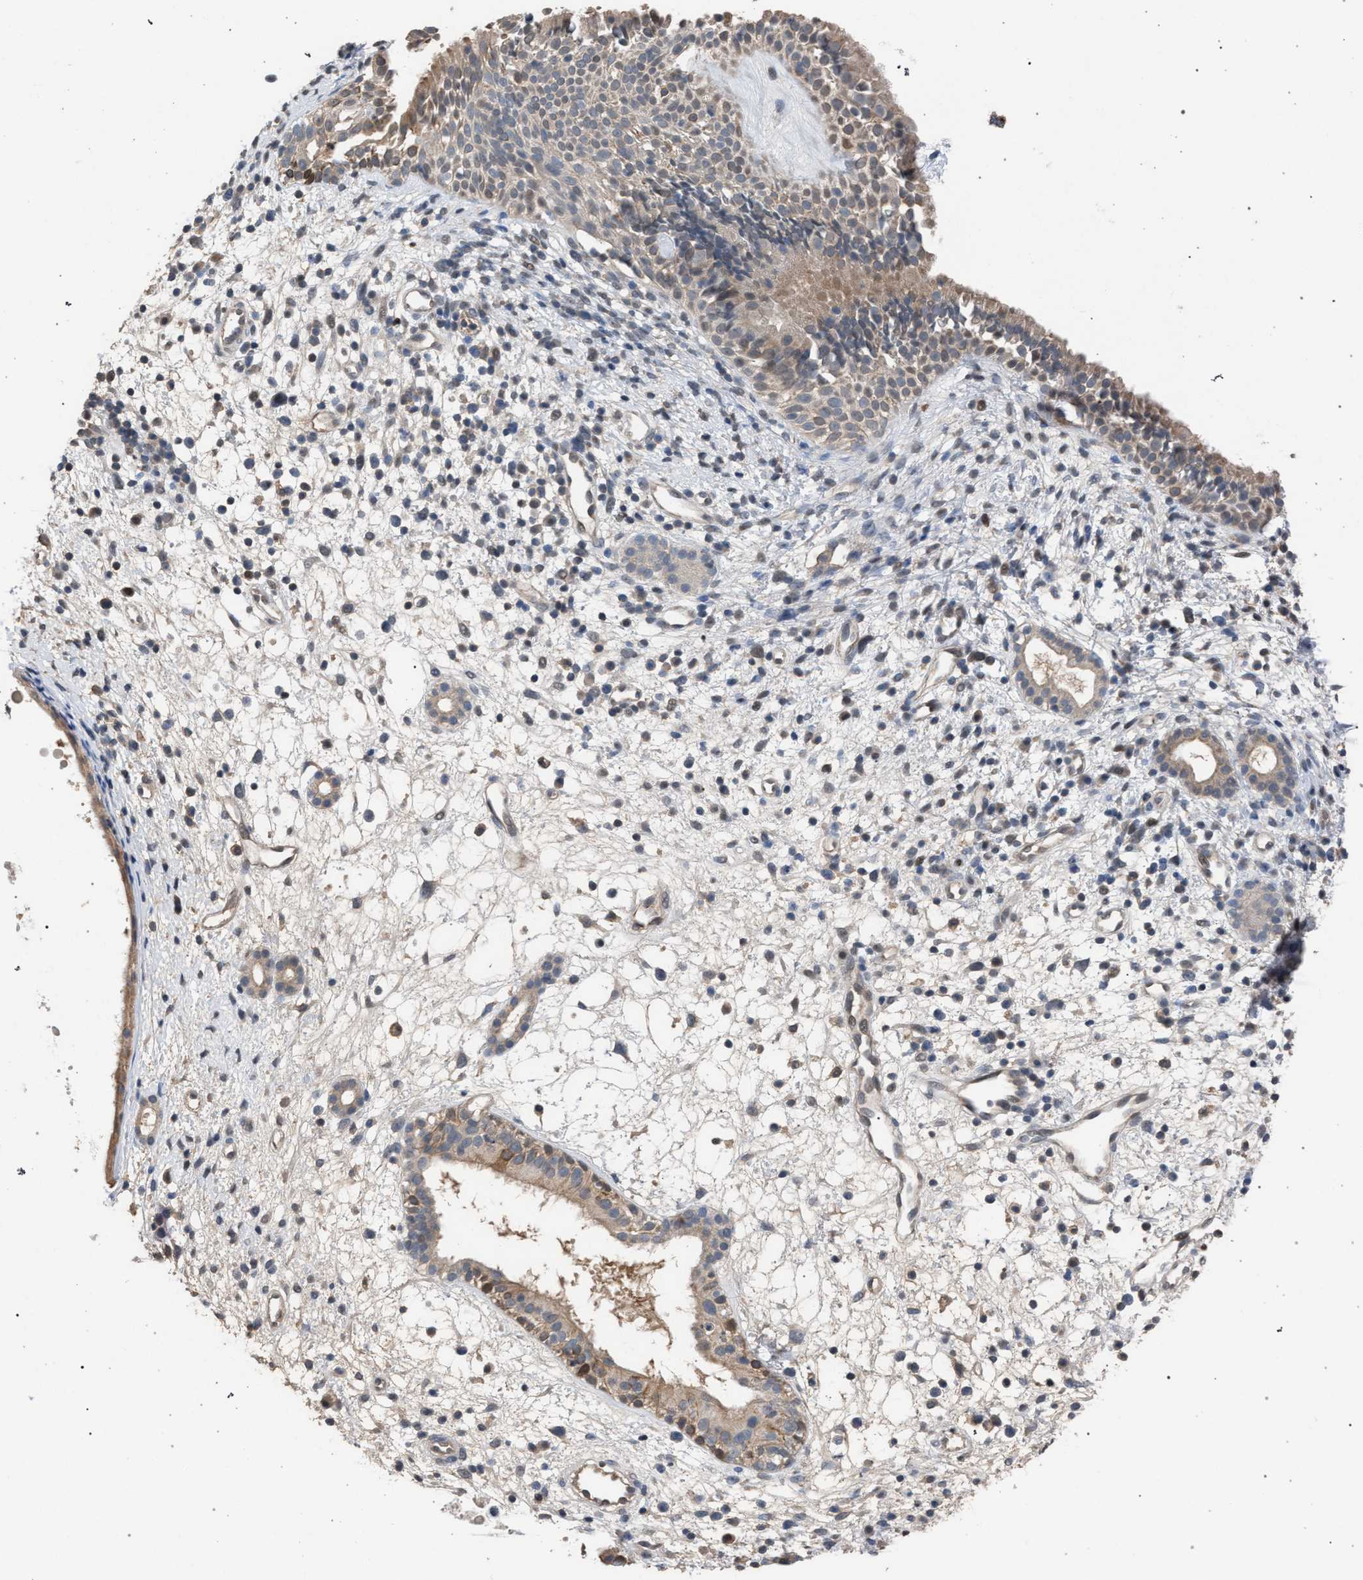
{"staining": {"intensity": "moderate", "quantity": "<25%", "location": "cytoplasmic/membranous"}, "tissue": "nasopharynx", "cell_type": "Respiratory epithelial cells", "image_type": "normal", "snomed": [{"axis": "morphology", "description": "Normal tissue, NOS"}, {"axis": "topography", "description": "Nasopharynx"}], "caption": "A high-resolution histopathology image shows immunohistochemistry (IHC) staining of normal nasopharynx, which reveals moderate cytoplasmic/membranous staining in about <25% of respiratory epithelial cells.", "gene": "TECPR1", "patient": {"sex": "male", "age": 22}}